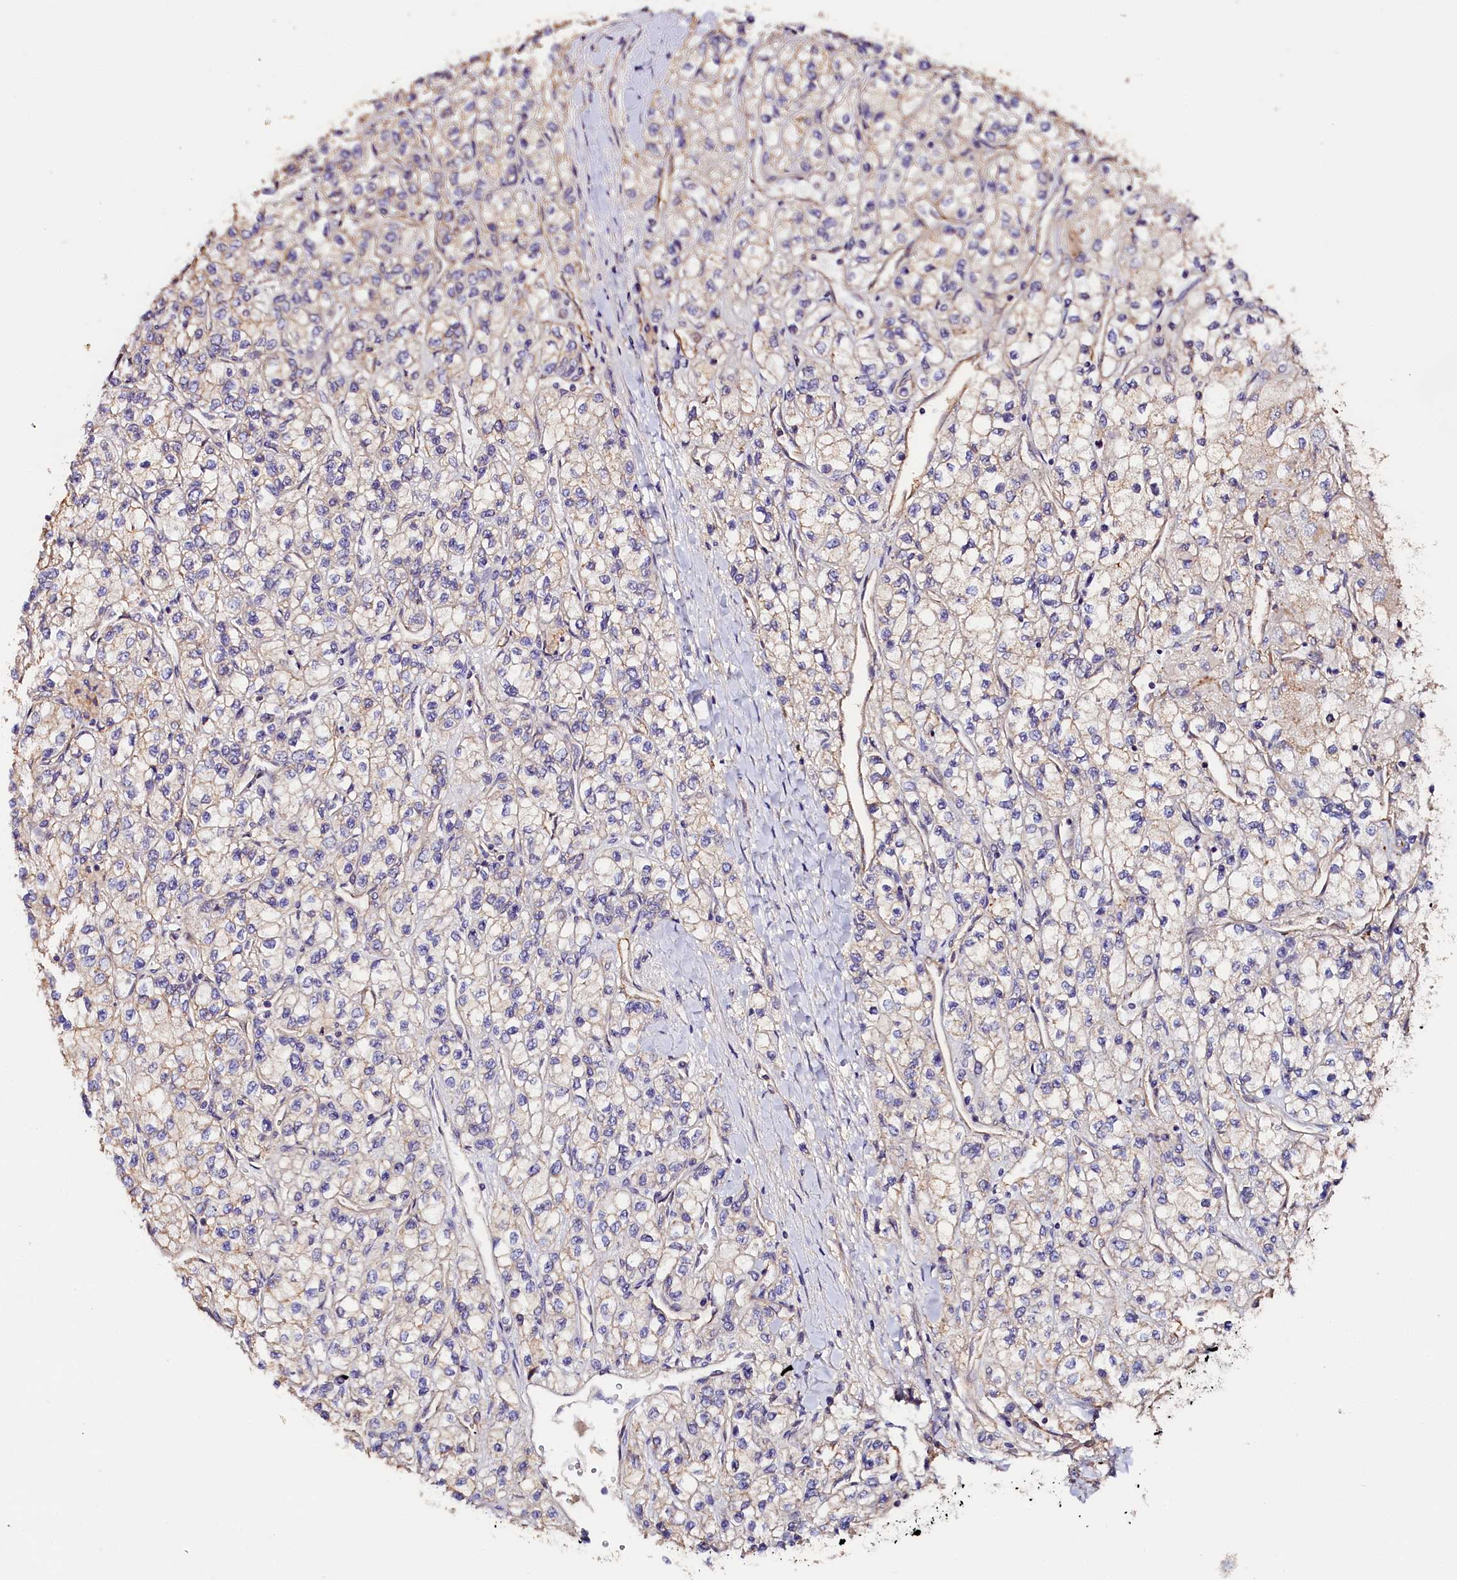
{"staining": {"intensity": "weak", "quantity": "<25%", "location": "cytoplasmic/membranous"}, "tissue": "renal cancer", "cell_type": "Tumor cells", "image_type": "cancer", "snomed": [{"axis": "morphology", "description": "Adenocarcinoma, NOS"}, {"axis": "topography", "description": "Kidney"}], "caption": "A histopathology image of renal cancer stained for a protein reveals no brown staining in tumor cells.", "gene": "KATNB1", "patient": {"sex": "male", "age": 80}}